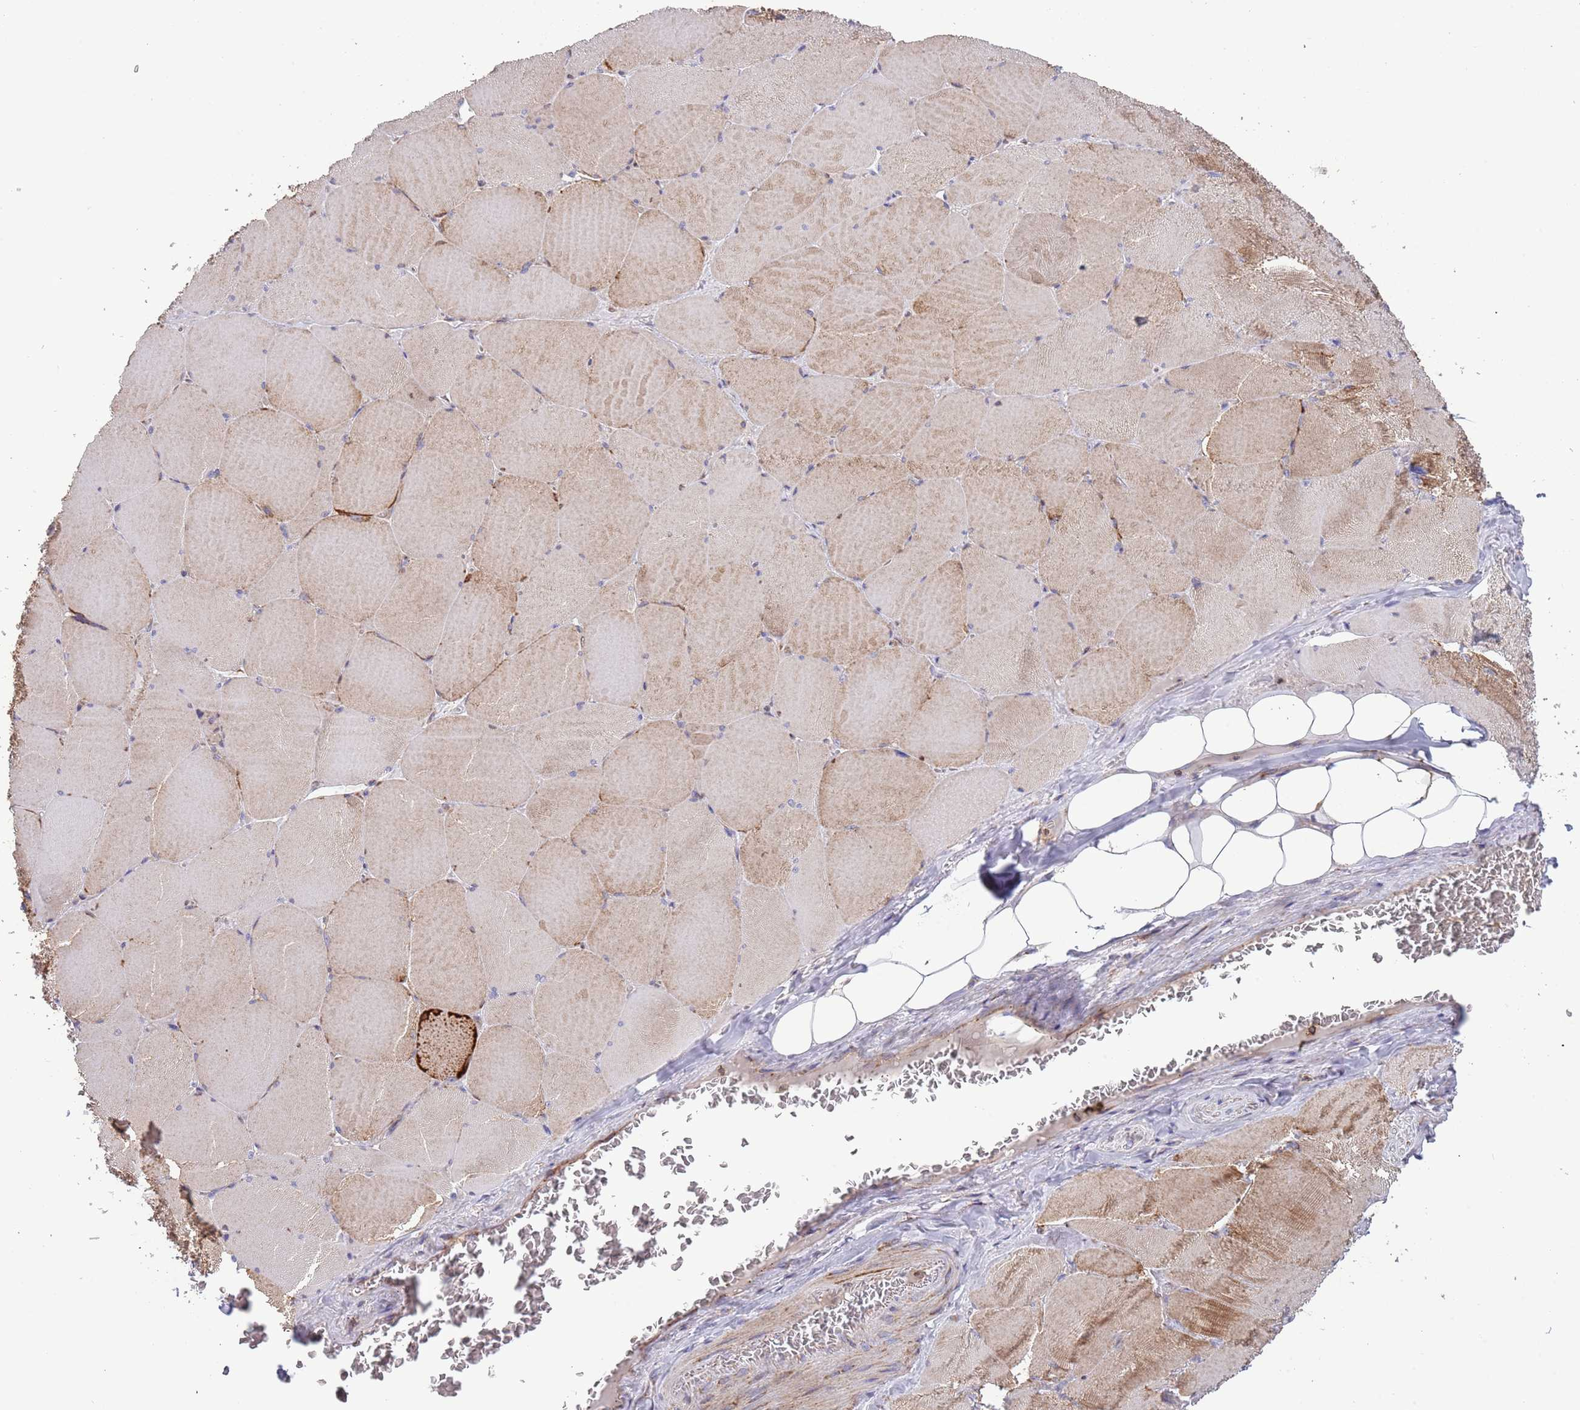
{"staining": {"intensity": "weak", "quantity": "25%-75%", "location": "cytoplasmic/membranous"}, "tissue": "skeletal muscle", "cell_type": "Myocytes", "image_type": "normal", "snomed": [{"axis": "morphology", "description": "Normal tissue, NOS"}, {"axis": "topography", "description": "Skeletal muscle"}, {"axis": "topography", "description": "Head-Neck"}], "caption": "A brown stain highlights weak cytoplasmic/membranous positivity of a protein in myocytes of benign skeletal muscle.", "gene": "IRS4", "patient": {"sex": "male", "age": 66}}